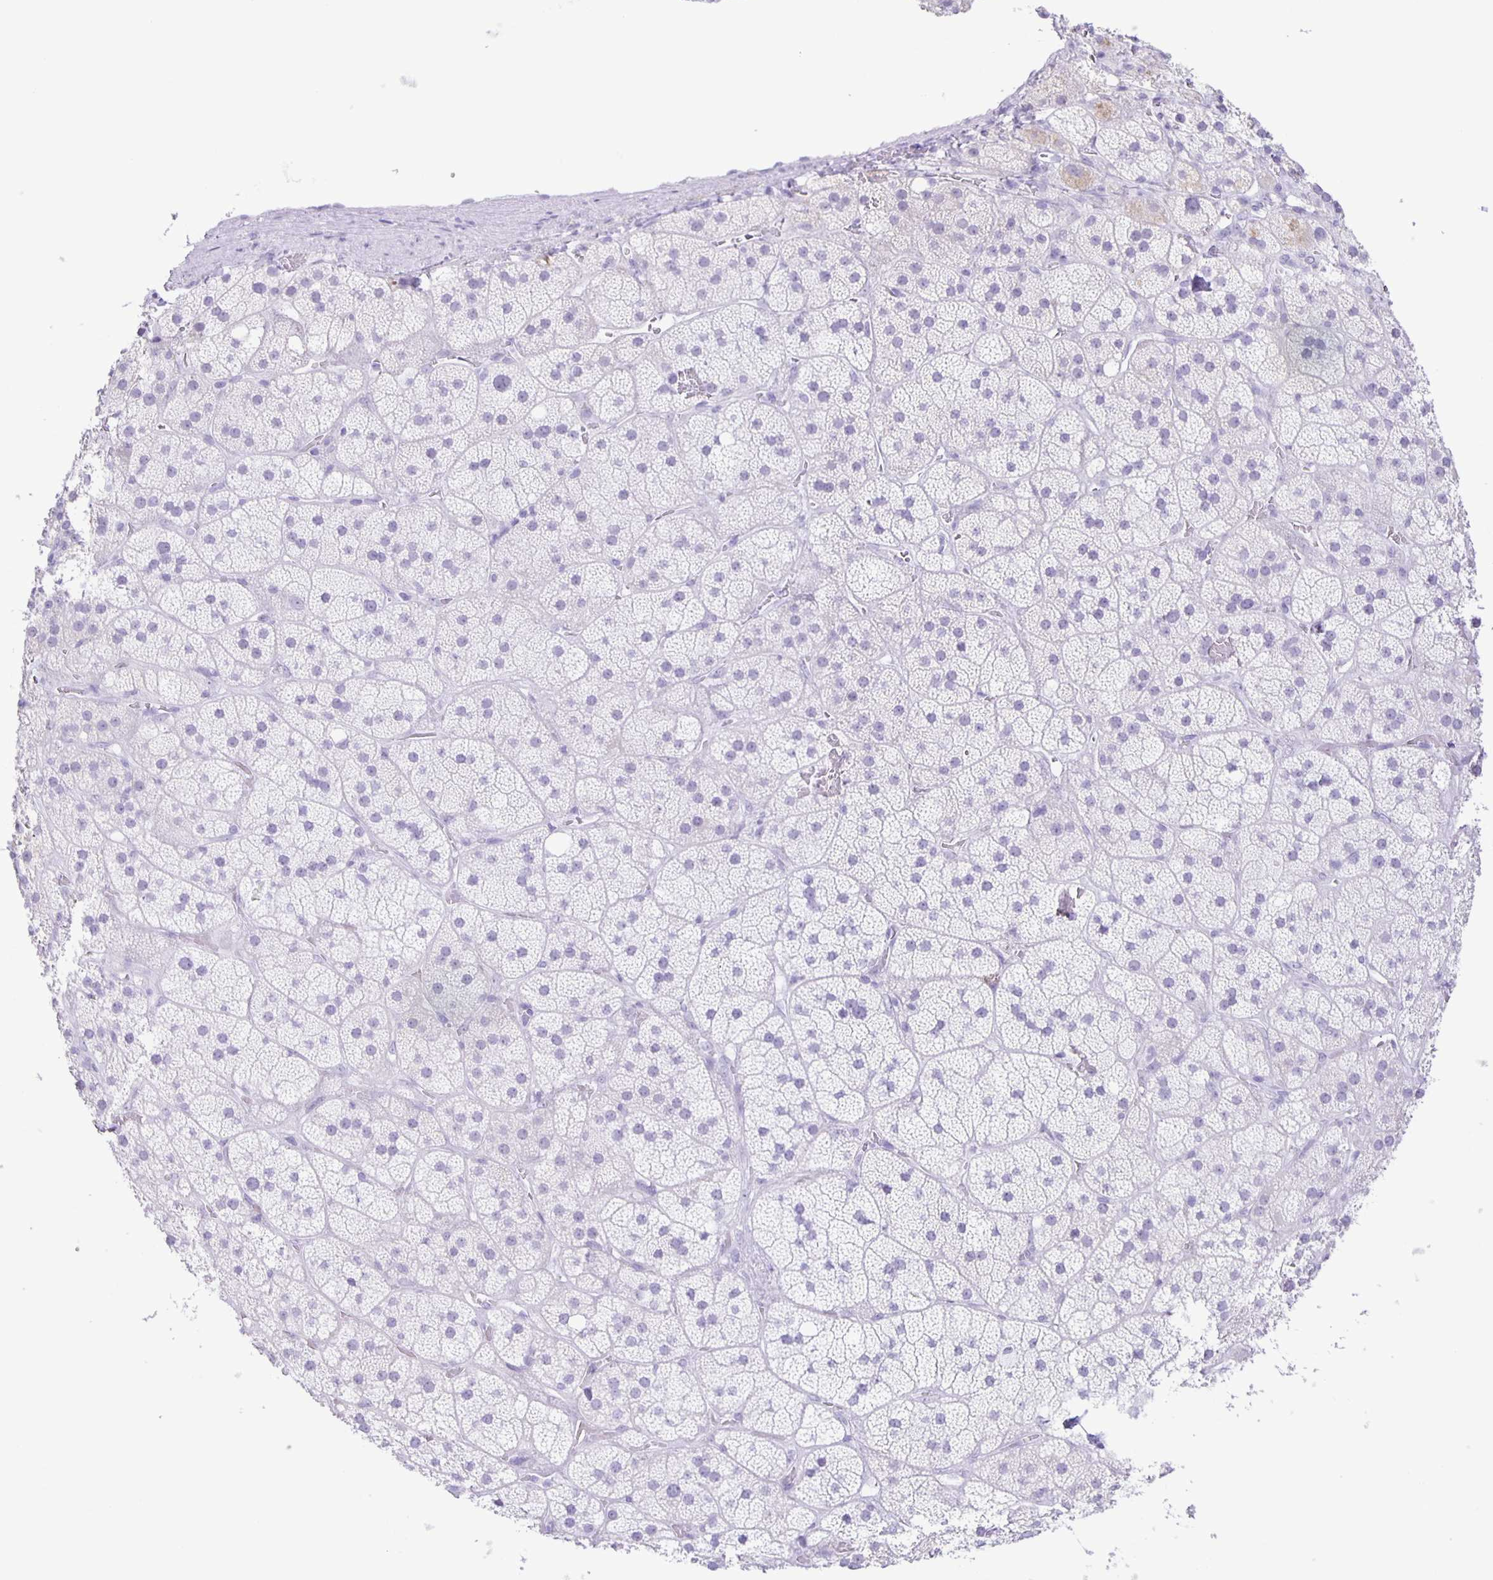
{"staining": {"intensity": "negative", "quantity": "none", "location": "none"}, "tissue": "adrenal gland", "cell_type": "Glandular cells", "image_type": "normal", "snomed": [{"axis": "morphology", "description": "Normal tissue, NOS"}, {"axis": "topography", "description": "Adrenal gland"}], "caption": "IHC histopathology image of benign human adrenal gland stained for a protein (brown), which shows no staining in glandular cells.", "gene": "EZHIP", "patient": {"sex": "male", "age": 57}}